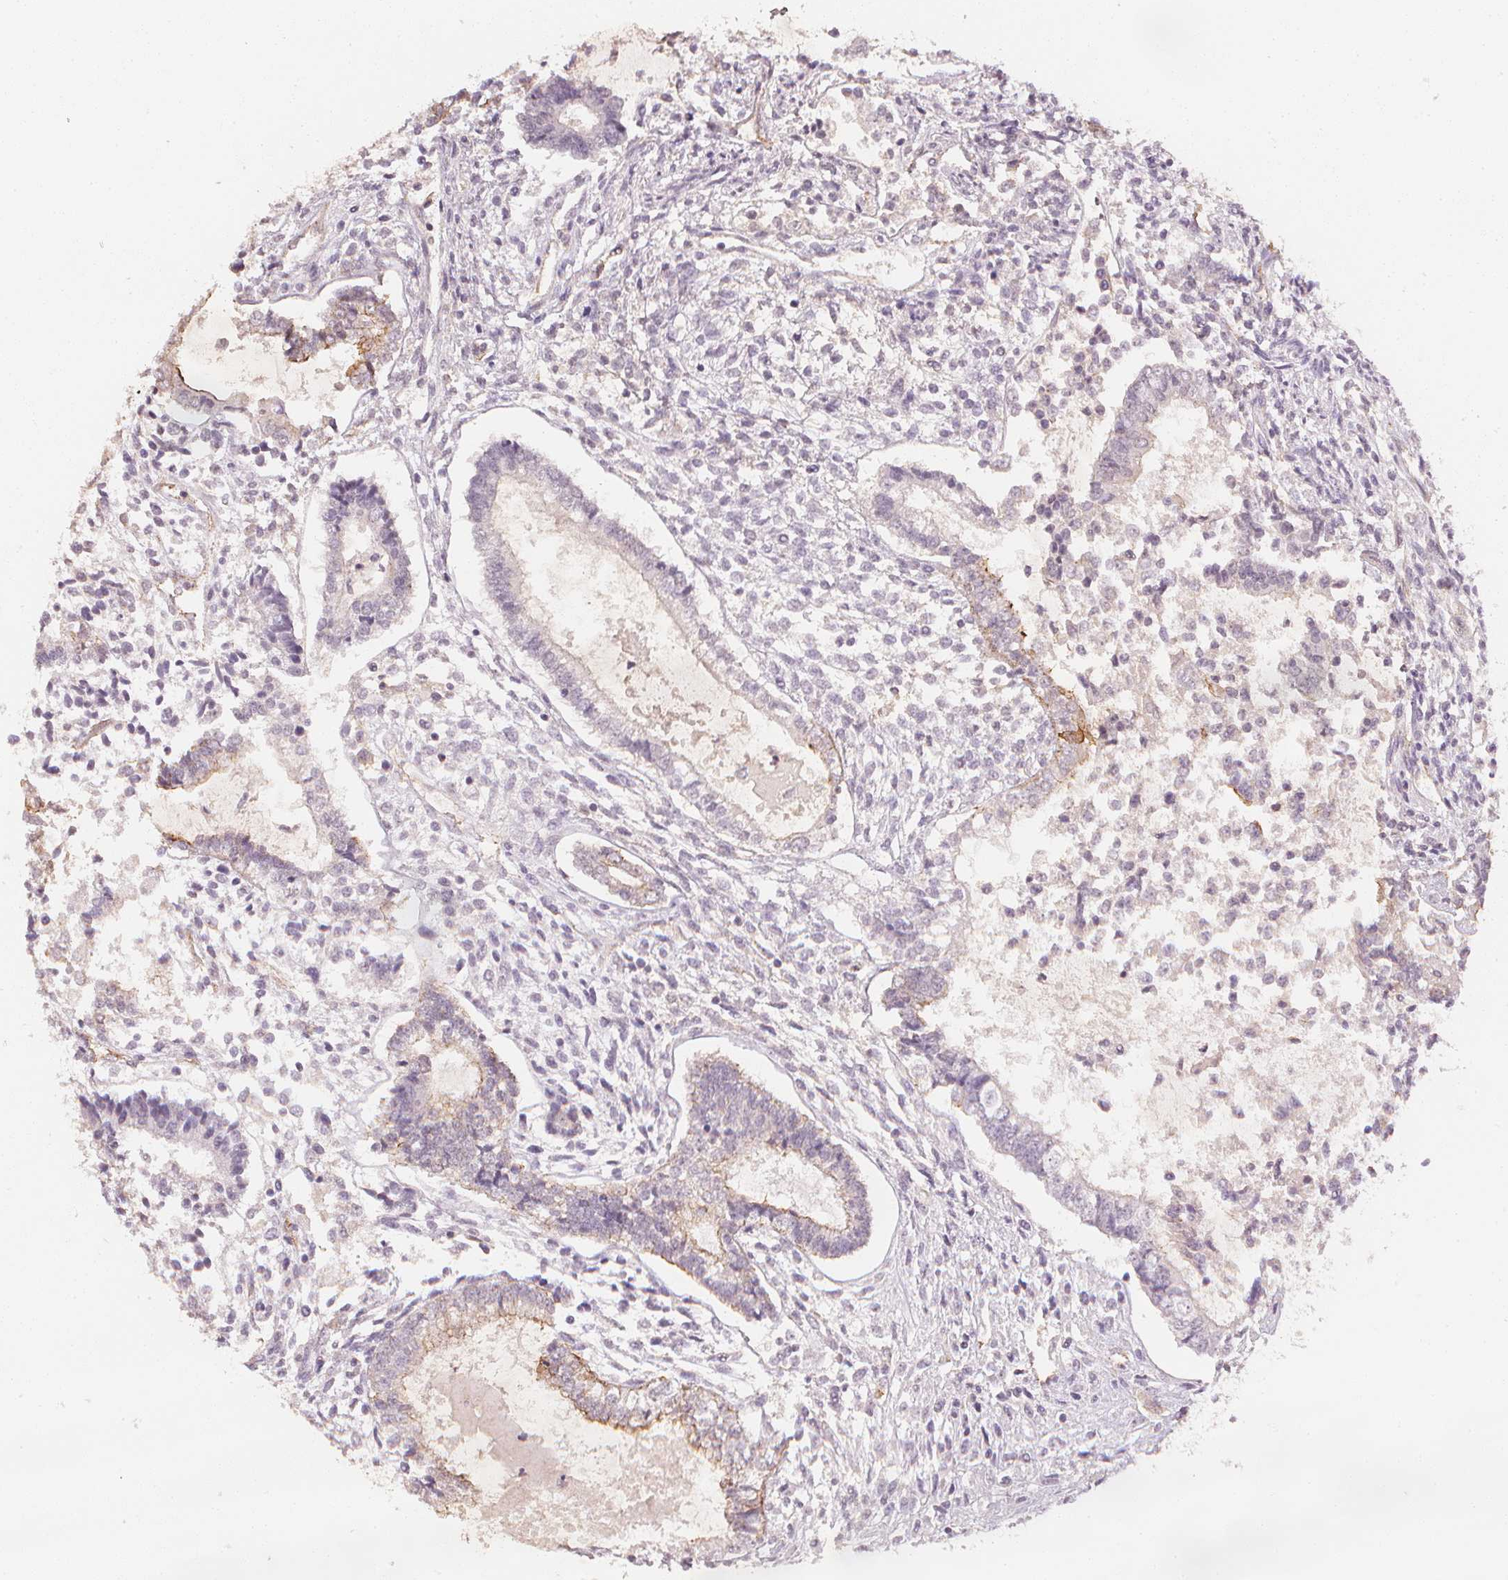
{"staining": {"intensity": "negative", "quantity": "none", "location": "none"}, "tissue": "testis cancer", "cell_type": "Tumor cells", "image_type": "cancer", "snomed": [{"axis": "morphology", "description": "Carcinoma, Embryonal, NOS"}, {"axis": "topography", "description": "Testis"}], "caption": "Micrograph shows no protein staining in tumor cells of testis cancer (embryonal carcinoma) tissue.", "gene": "CIB1", "patient": {"sex": "male", "age": 37}}